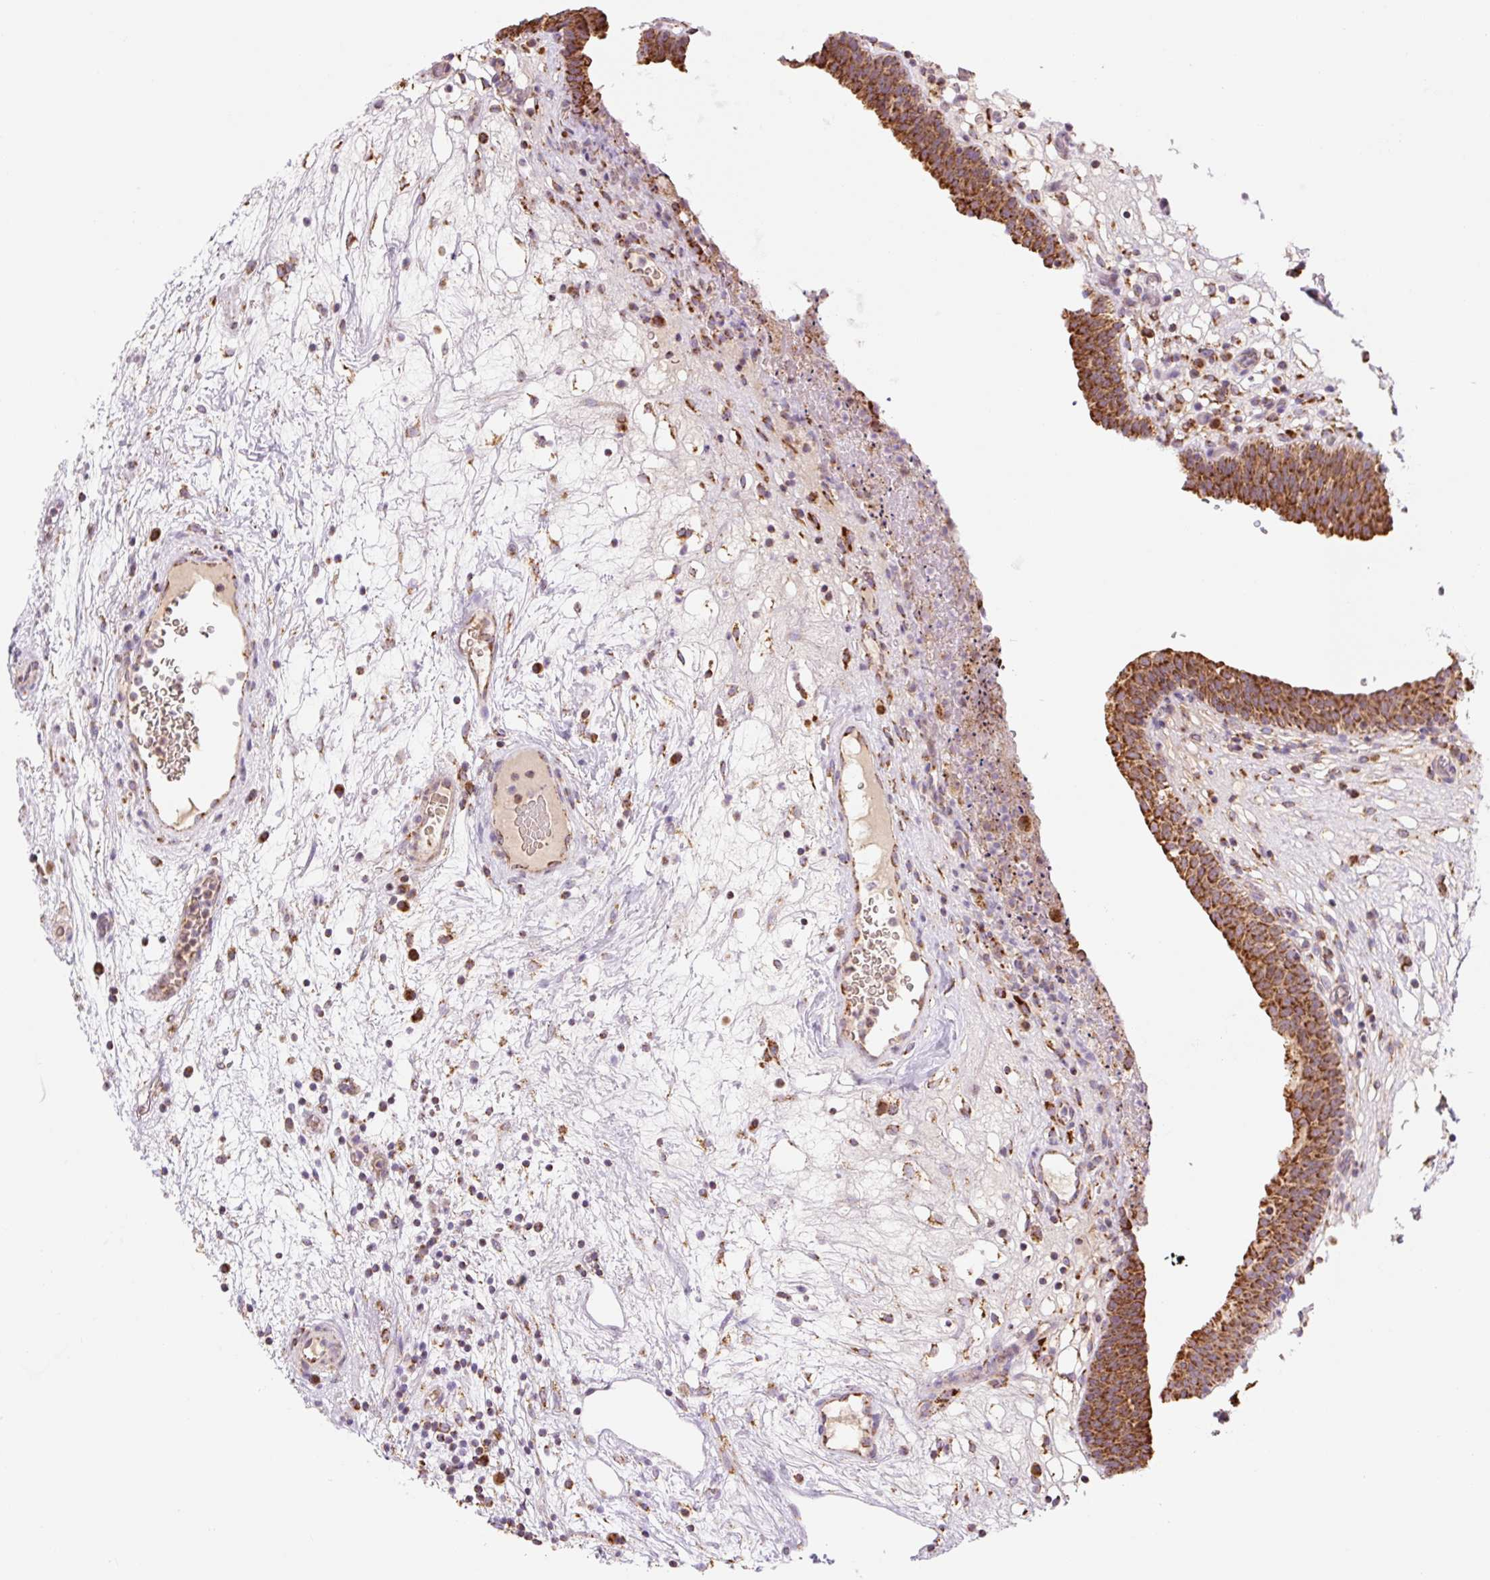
{"staining": {"intensity": "strong", "quantity": ">75%", "location": "cytoplasmic/membranous"}, "tissue": "urinary bladder", "cell_type": "Urothelial cells", "image_type": "normal", "snomed": [{"axis": "morphology", "description": "Normal tissue, NOS"}, {"axis": "topography", "description": "Urinary bladder"}], "caption": "Immunohistochemical staining of unremarkable human urinary bladder shows high levels of strong cytoplasmic/membranous expression in about >75% of urothelial cells. (DAB (3,3'-diaminobenzidine) = brown stain, brightfield microscopy at high magnification).", "gene": "GOSR2", "patient": {"sex": "male", "age": 71}}